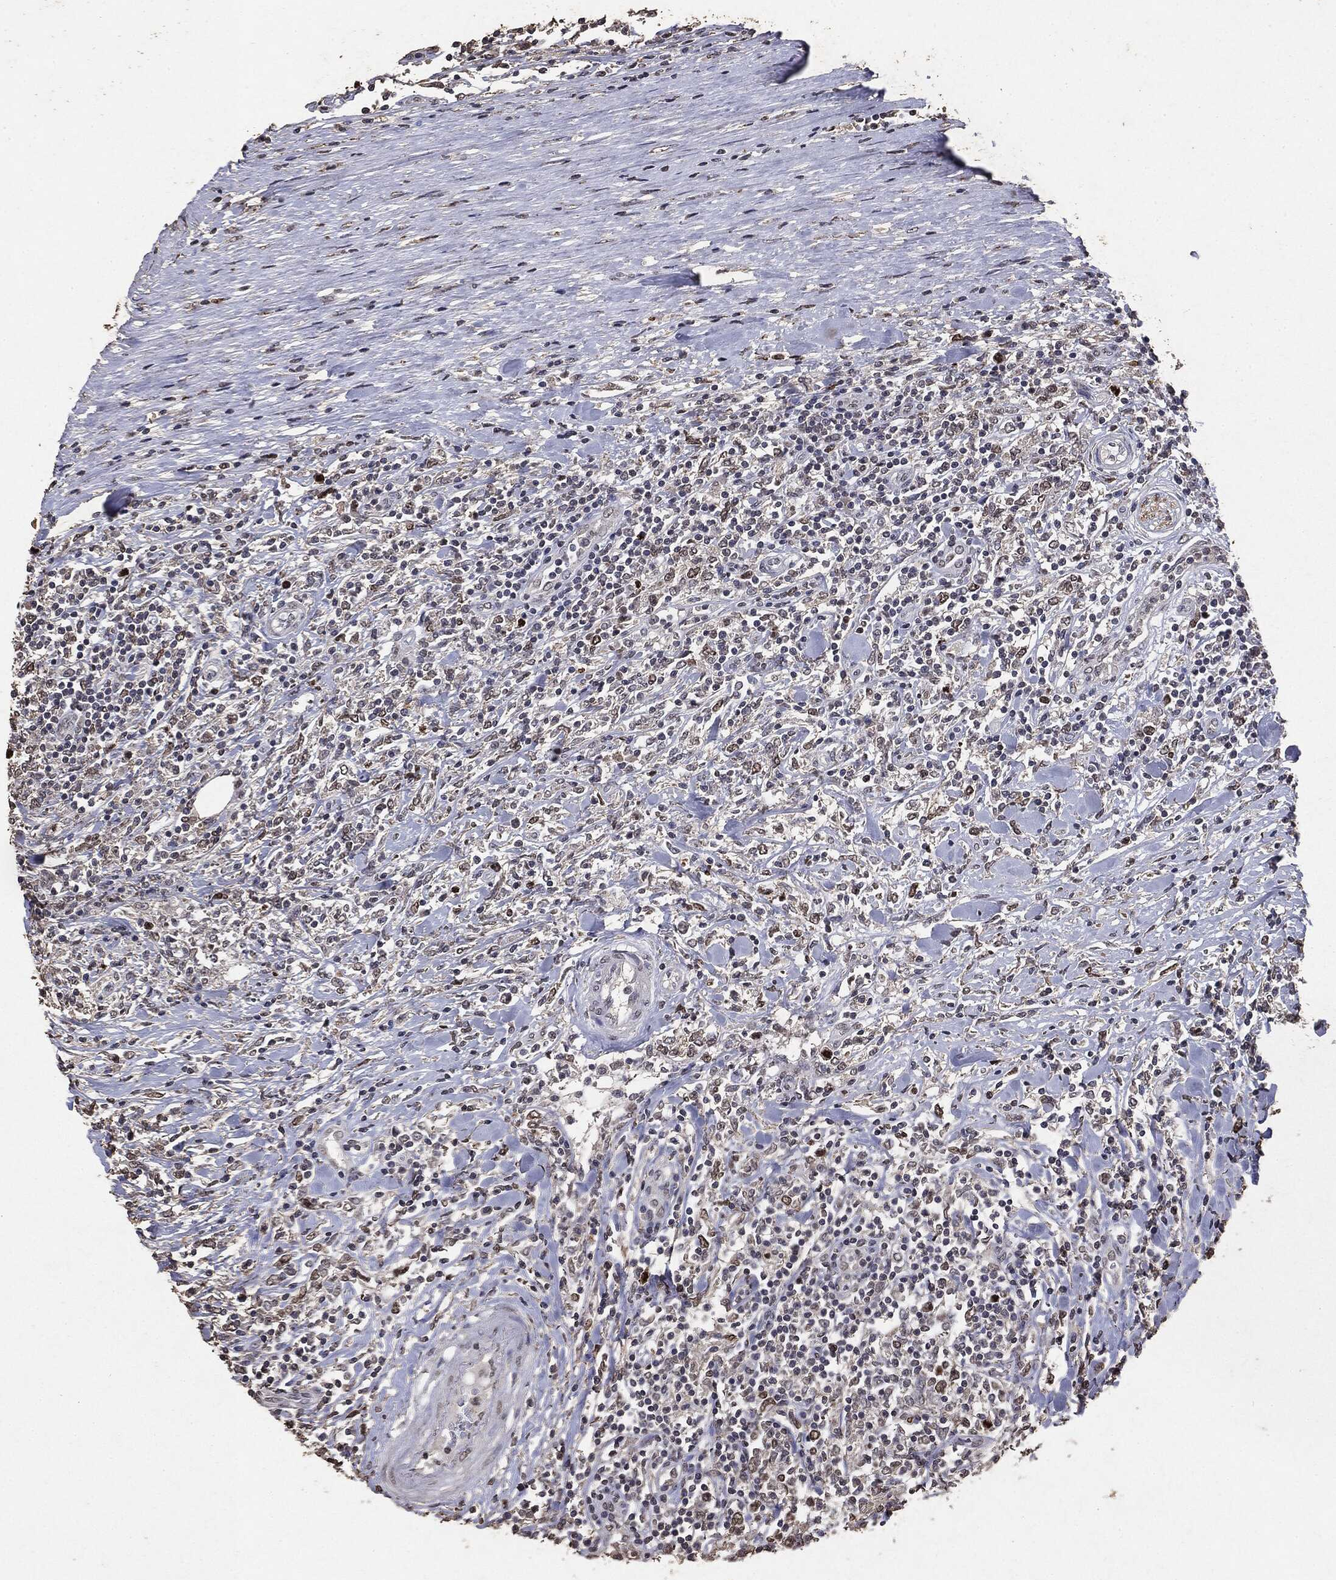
{"staining": {"intensity": "negative", "quantity": "none", "location": "none"}, "tissue": "lymphoma", "cell_type": "Tumor cells", "image_type": "cancer", "snomed": [{"axis": "morphology", "description": "Malignant lymphoma, non-Hodgkin's type, High grade"}, {"axis": "topography", "description": "Lymph node"}], "caption": "High magnification brightfield microscopy of lymphoma stained with DAB (3,3'-diaminobenzidine) (brown) and counterstained with hematoxylin (blue): tumor cells show no significant positivity.", "gene": "RAD18", "patient": {"sex": "female", "age": 84}}